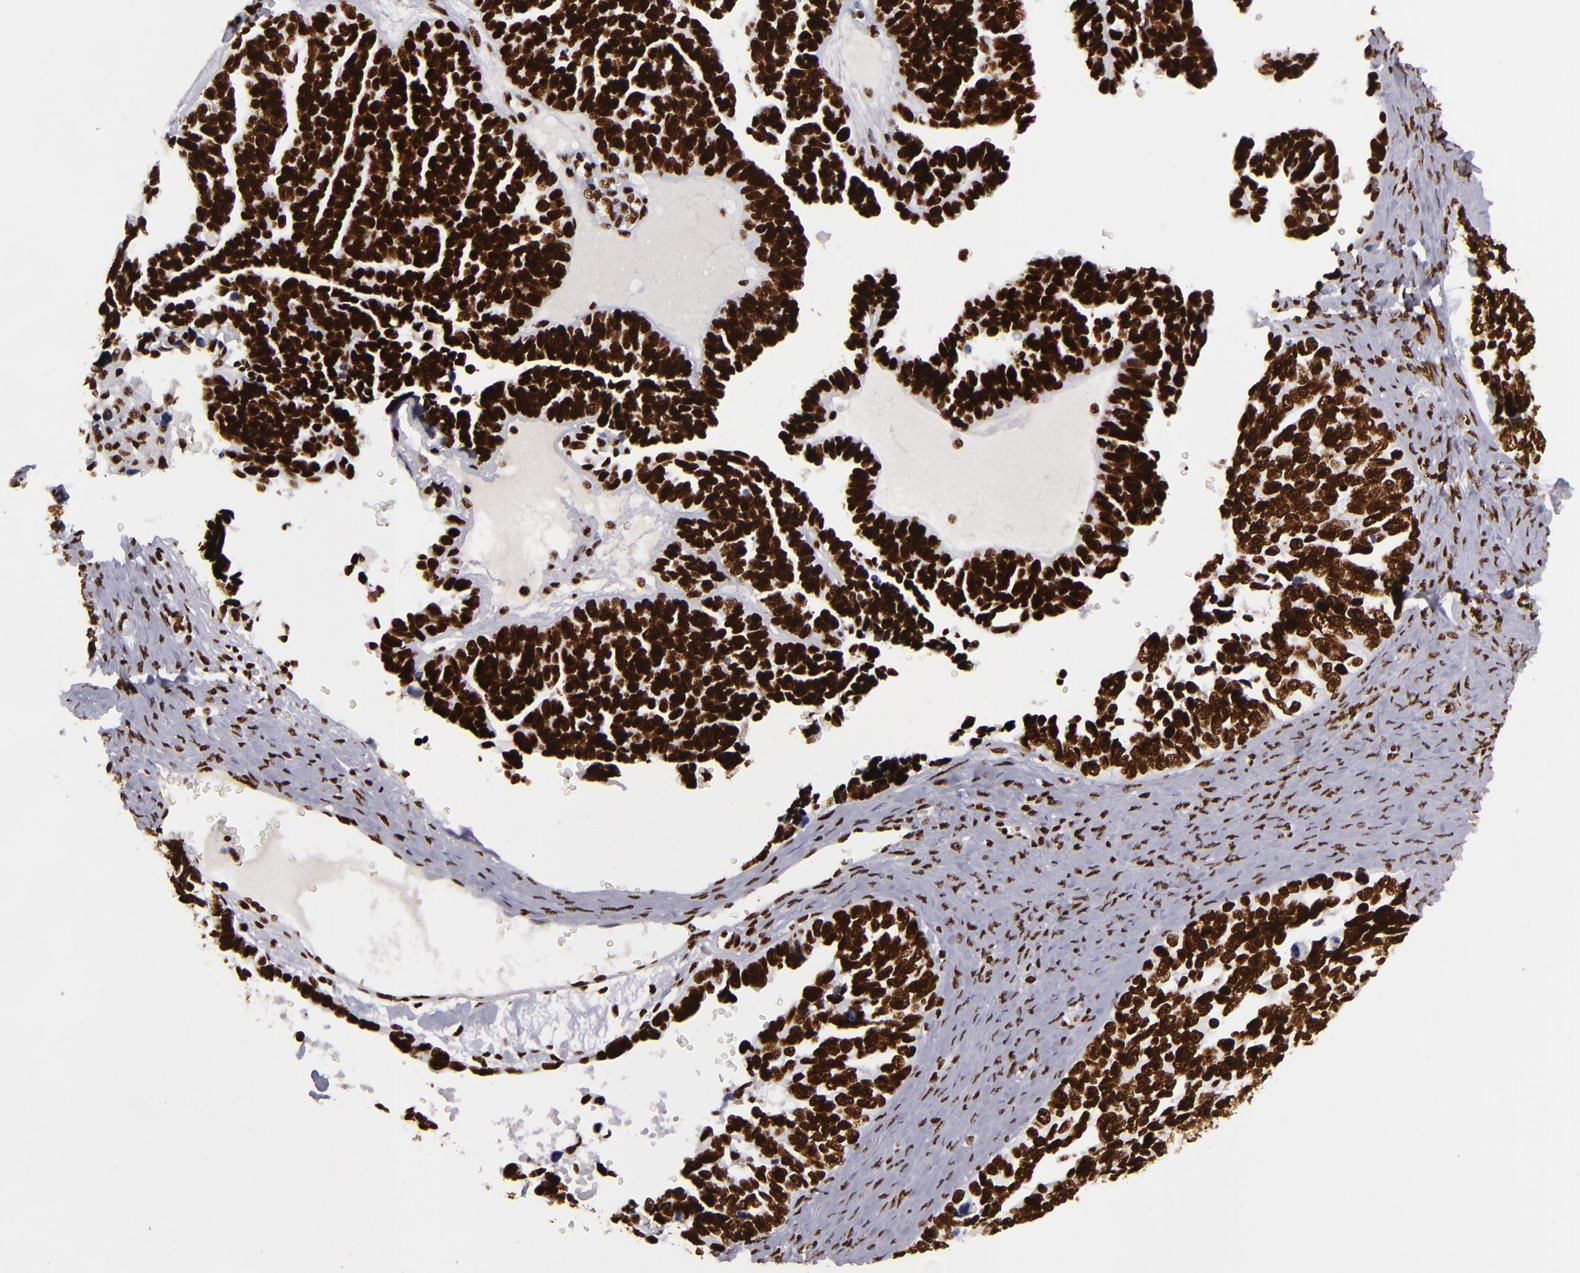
{"staining": {"intensity": "strong", "quantity": ">75%", "location": "nuclear"}, "tissue": "ovarian cancer", "cell_type": "Tumor cells", "image_type": "cancer", "snomed": [{"axis": "morphology", "description": "Cystadenocarcinoma, serous, NOS"}, {"axis": "topography", "description": "Ovary"}], "caption": "A brown stain shows strong nuclear staining of a protein in ovarian serous cystadenocarcinoma tumor cells.", "gene": "SAFB", "patient": {"sex": "female", "age": 77}}